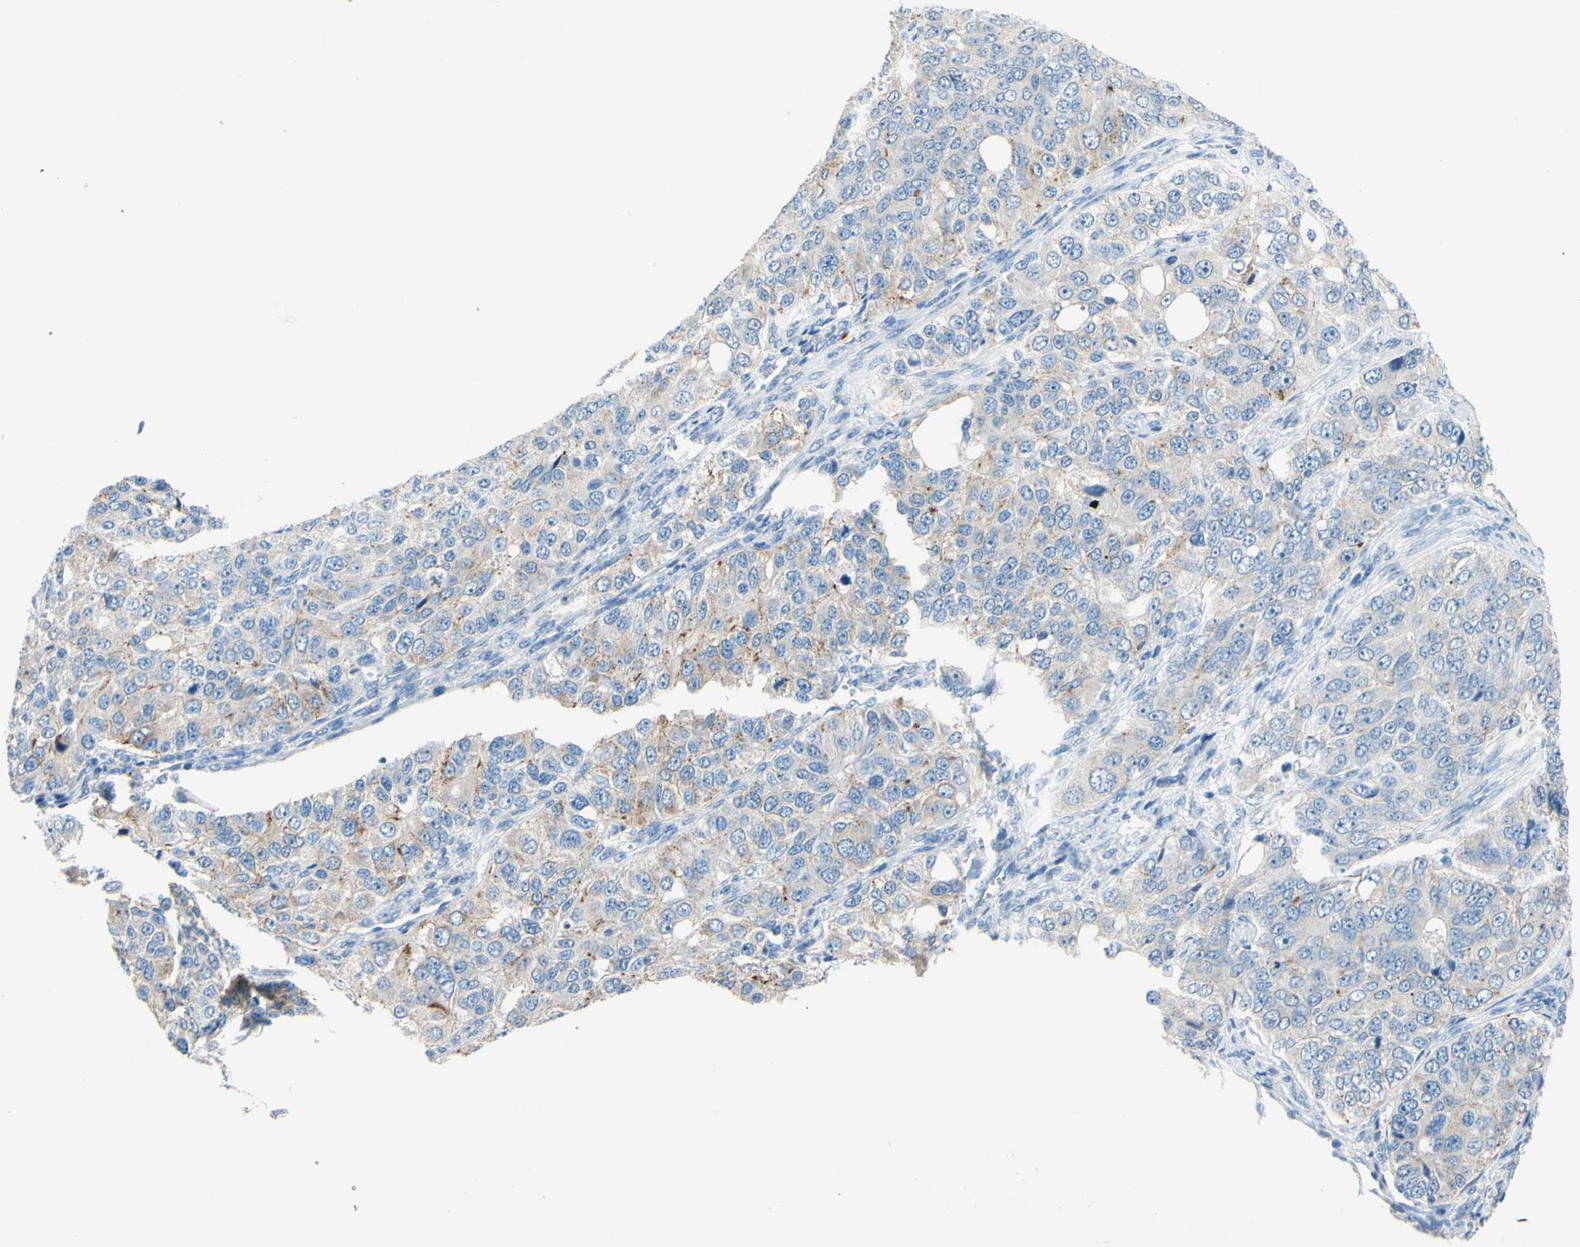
{"staining": {"intensity": "moderate", "quantity": "<25%", "location": "cytoplasmic/membranous"}, "tissue": "ovarian cancer", "cell_type": "Tumor cells", "image_type": "cancer", "snomed": [{"axis": "morphology", "description": "Carcinoma, endometroid"}, {"axis": "topography", "description": "Ovary"}], "caption": "The histopathology image reveals a brown stain indicating the presence of a protein in the cytoplasmic/membranous of tumor cells in ovarian endometroid carcinoma. The protein is shown in brown color, while the nuclei are stained blue.", "gene": "CDH10", "patient": {"sex": "female", "age": 51}}